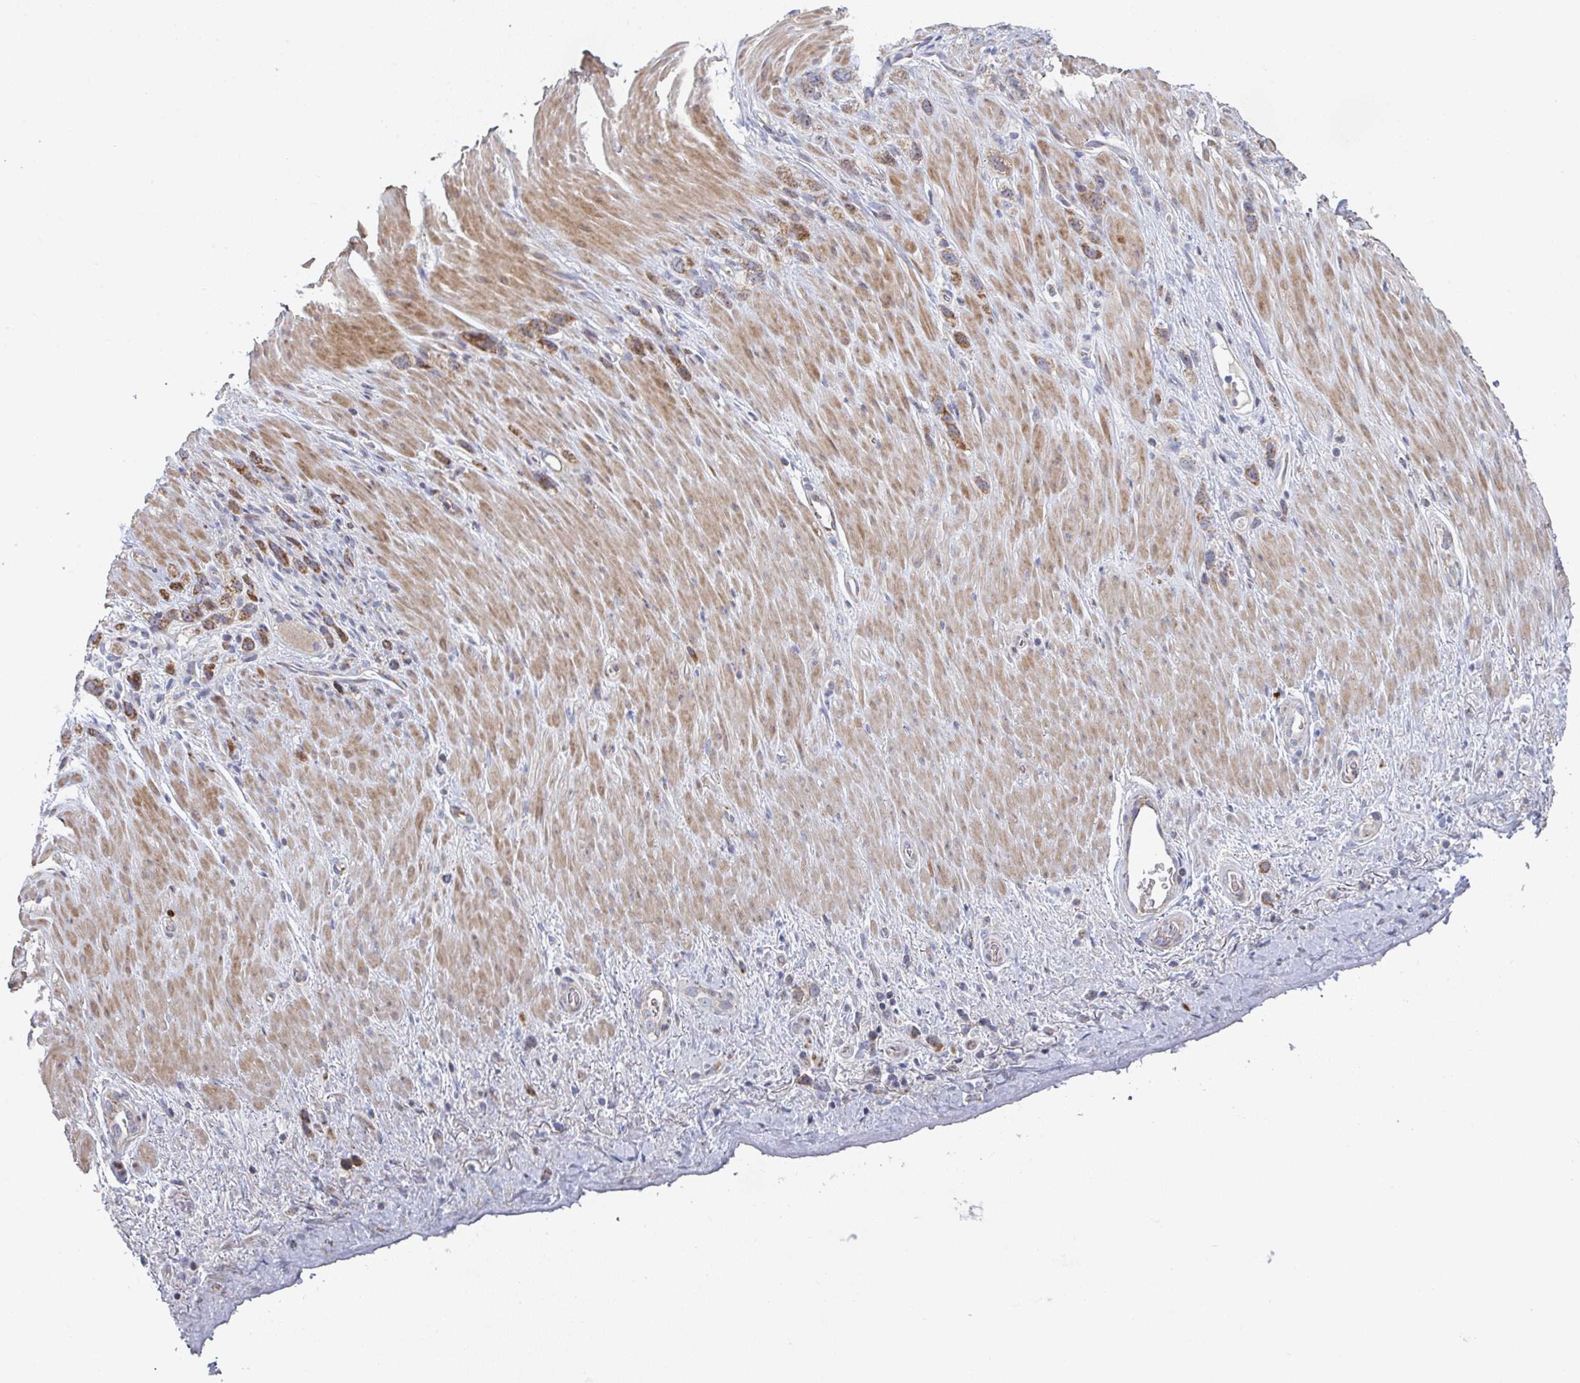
{"staining": {"intensity": "moderate", "quantity": ">75%", "location": "cytoplasmic/membranous"}, "tissue": "stomach cancer", "cell_type": "Tumor cells", "image_type": "cancer", "snomed": [{"axis": "morphology", "description": "Adenocarcinoma, NOS"}, {"axis": "topography", "description": "Stomach"}], "caption": "This photomicrograph shows immunohistochemistry (IHC) staining of adenocarcinoma (stomach), with medium moderate cytoplasmic/membranous expression in approximately >75% of tumor cells.", "gene": "ZNF644", "patient": {"sex": "female", "age": 65}}